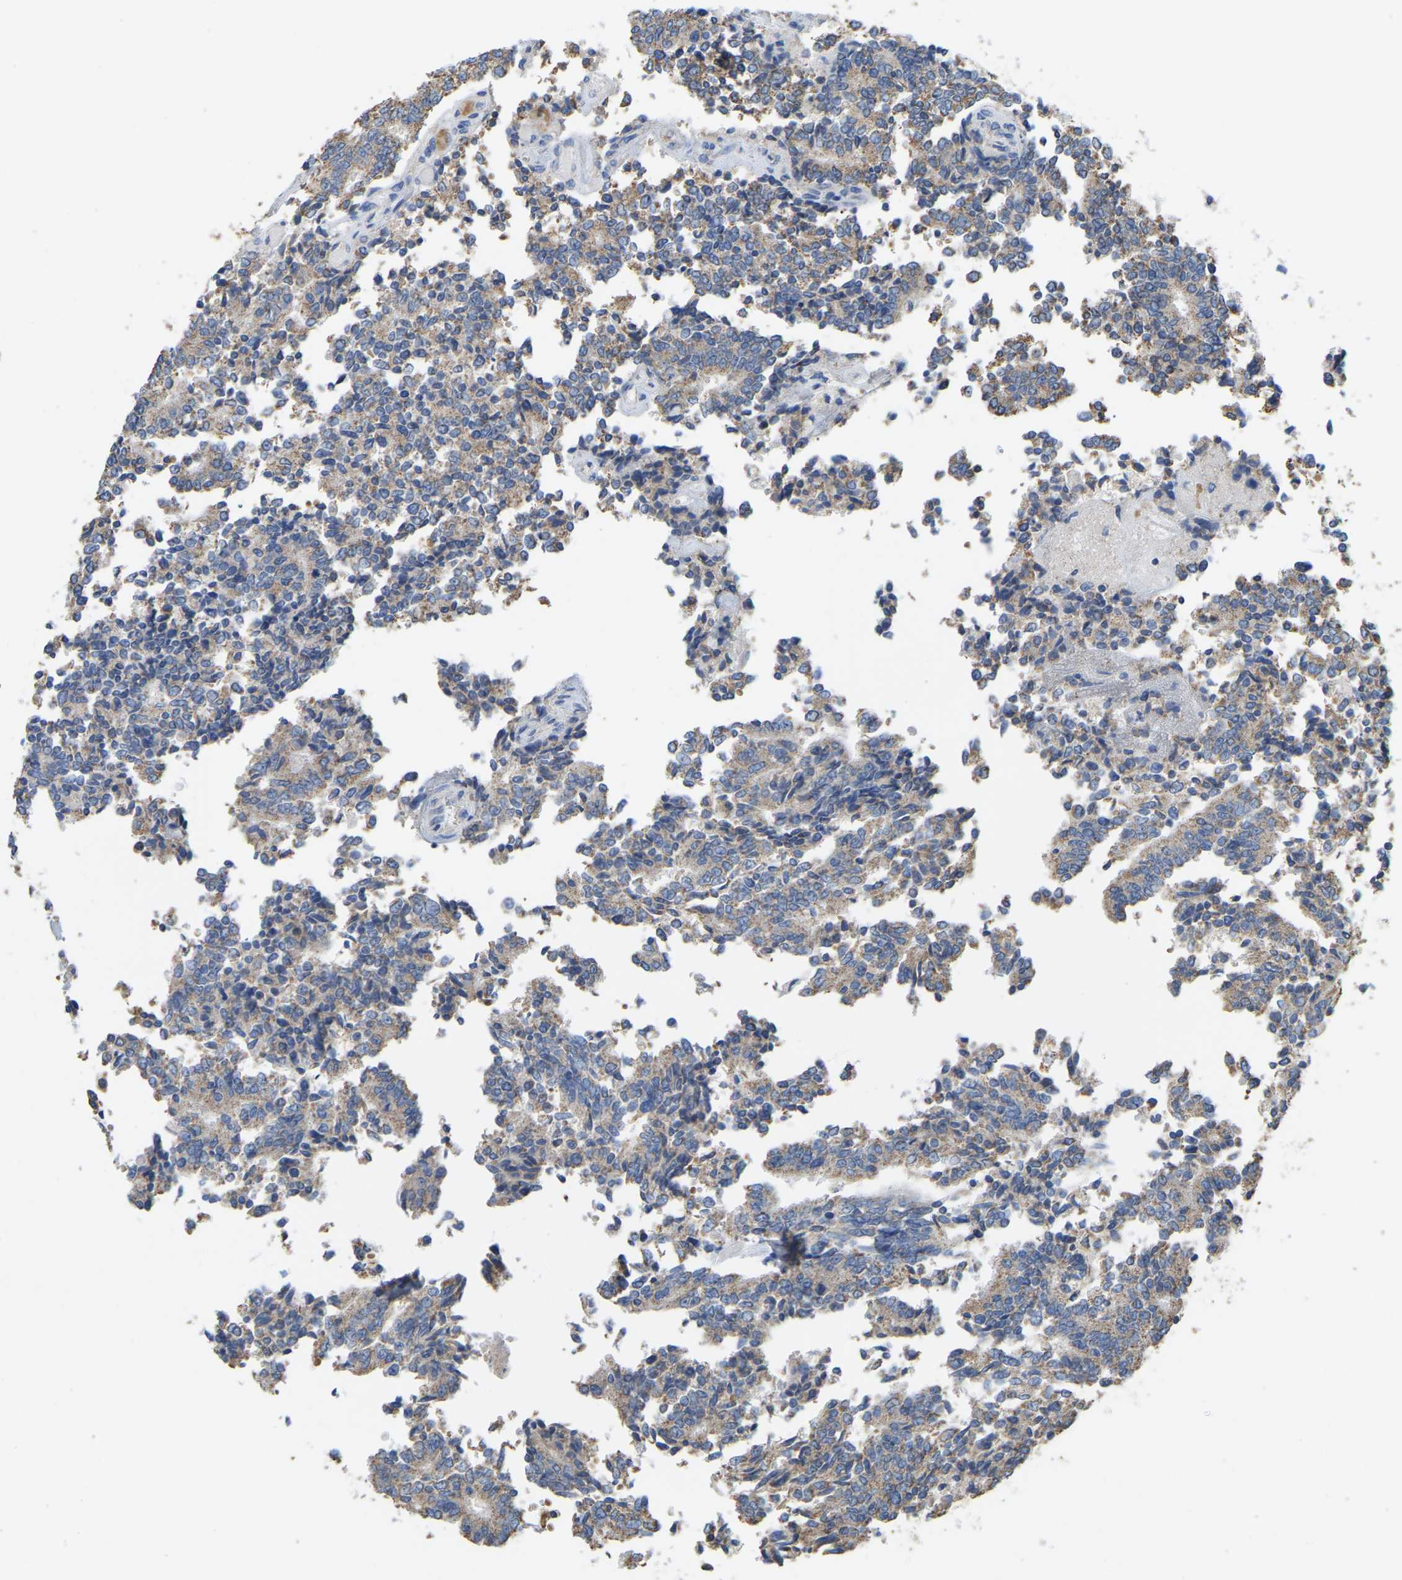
{"staining": {"intensity": "weak", "quantity": ">75%", "location": "cytoplasmic/membranous"}, "tissue": "prostate cancer", "cell_type": "Tumor cells", "image_type": "cancer", "snomed": [{"axis": "morphology", "description": "Normal tissue, NOS"}, {"axis": "morphology", "description": "Adenocarcinoma, High grade"}, {"axis": "topography", "description": "Prostate"}, {"axis": "topography", "description": "Seminal veicle"}], "caption": "Prostate adenocarcinoma (high-grade) was stained to show a protein in brown. There is low levels of weak cytoplasmic/membranous positivity in about >75% of tumor cells. The staining was performed using DAB (3,3'-diaminobenzidine) to visualize the protein expression in brown, while the nuclei were stained in blue with hematoxylin (Magnification: 20x).", "gene": "SERPINB5", "patient": {"sex": "male", "age": 55}}